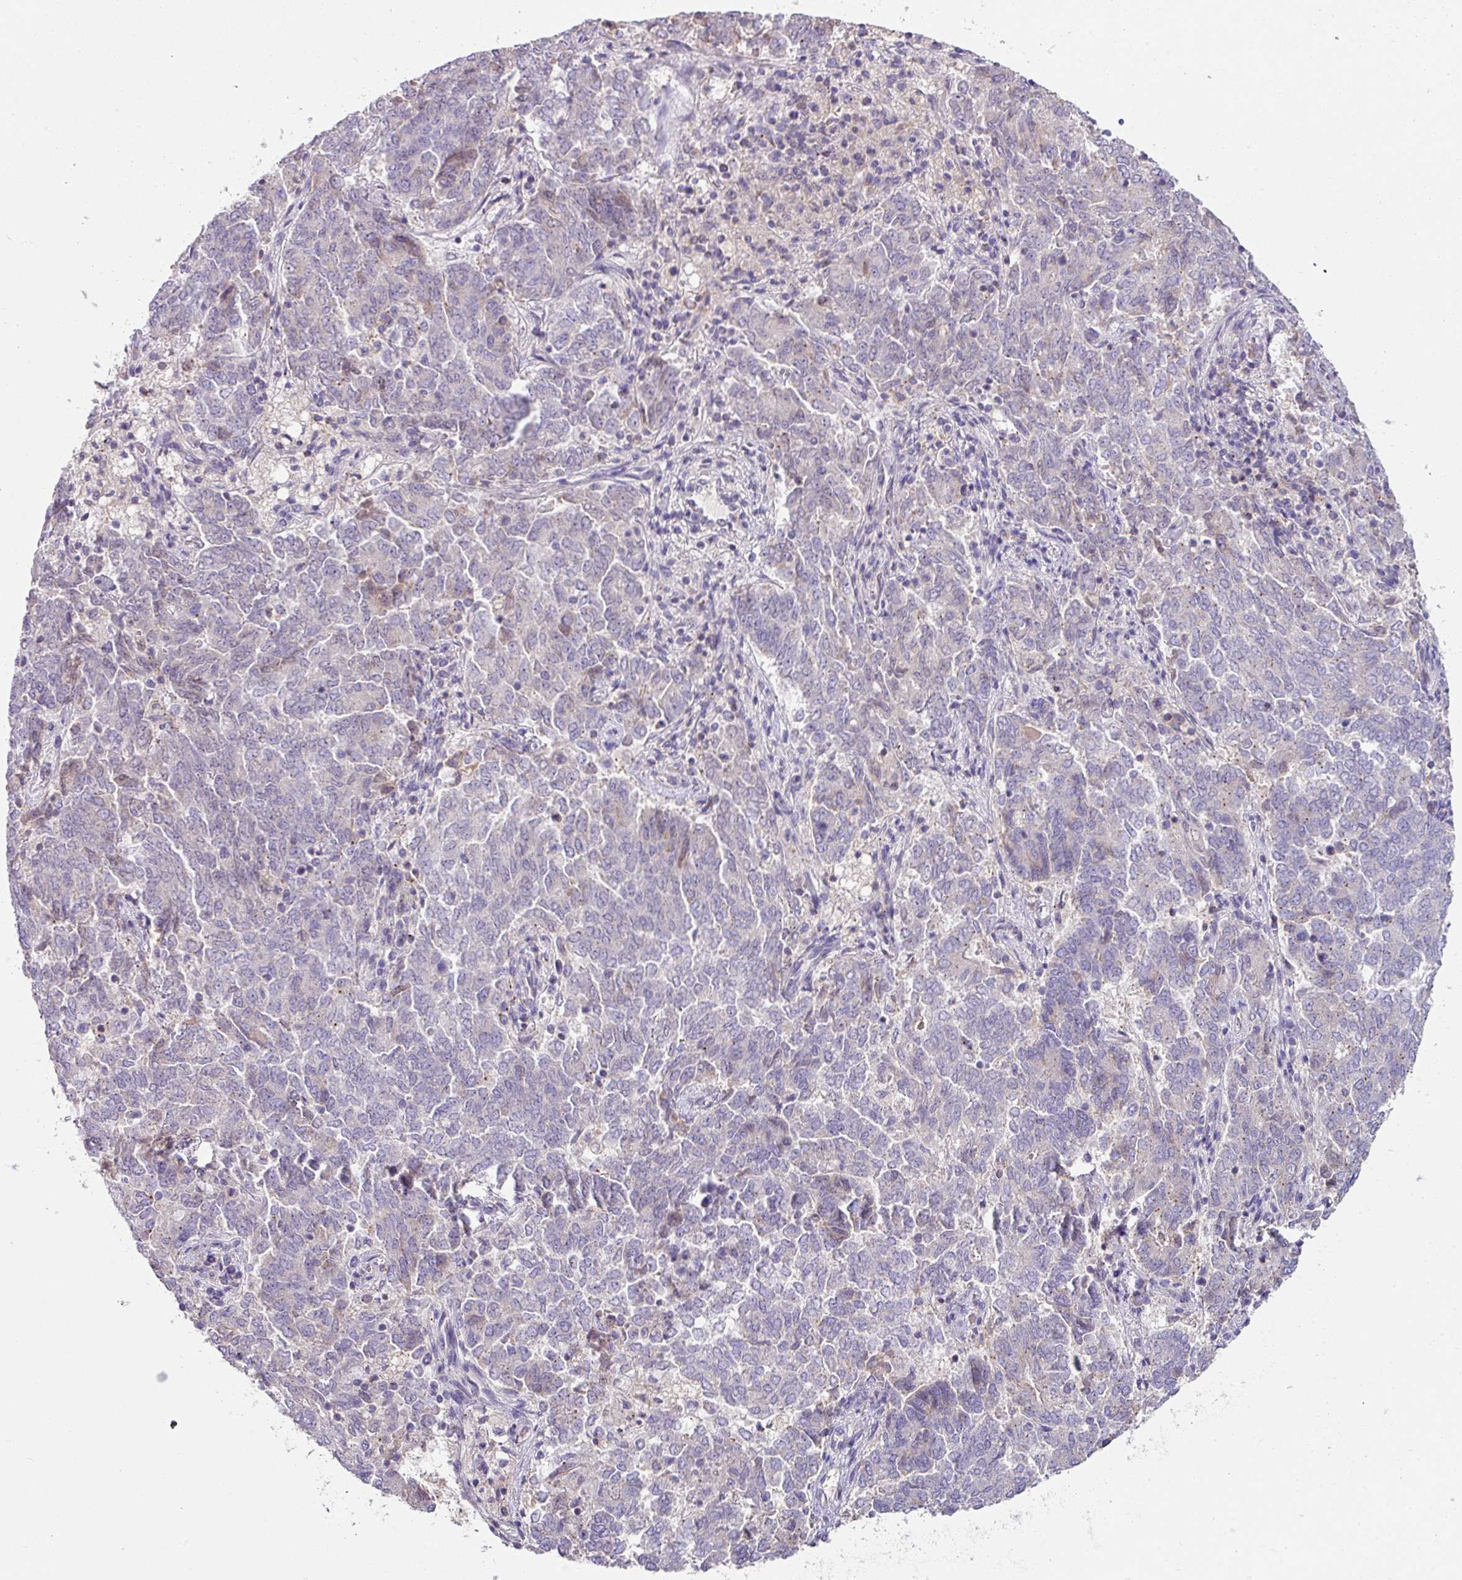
{"staining": {"intensity": "negative", "quantity": "none", "location": "none"}, "tissue": "endometrial cancer", "cell_type": "Tumor cells", "image_type": "cancer", "snomed": [{"axis": "morphology", "description": "Adenocarcinoma, NOS"}, {"axis": "topography", "description": "Endometrium"}], "caption": "Immunohistochemistry of endometrial cancer reveals no expression in tumor cells.", "gene": "SLAMF6", "patient": {"sex": "female", "age": 80}}